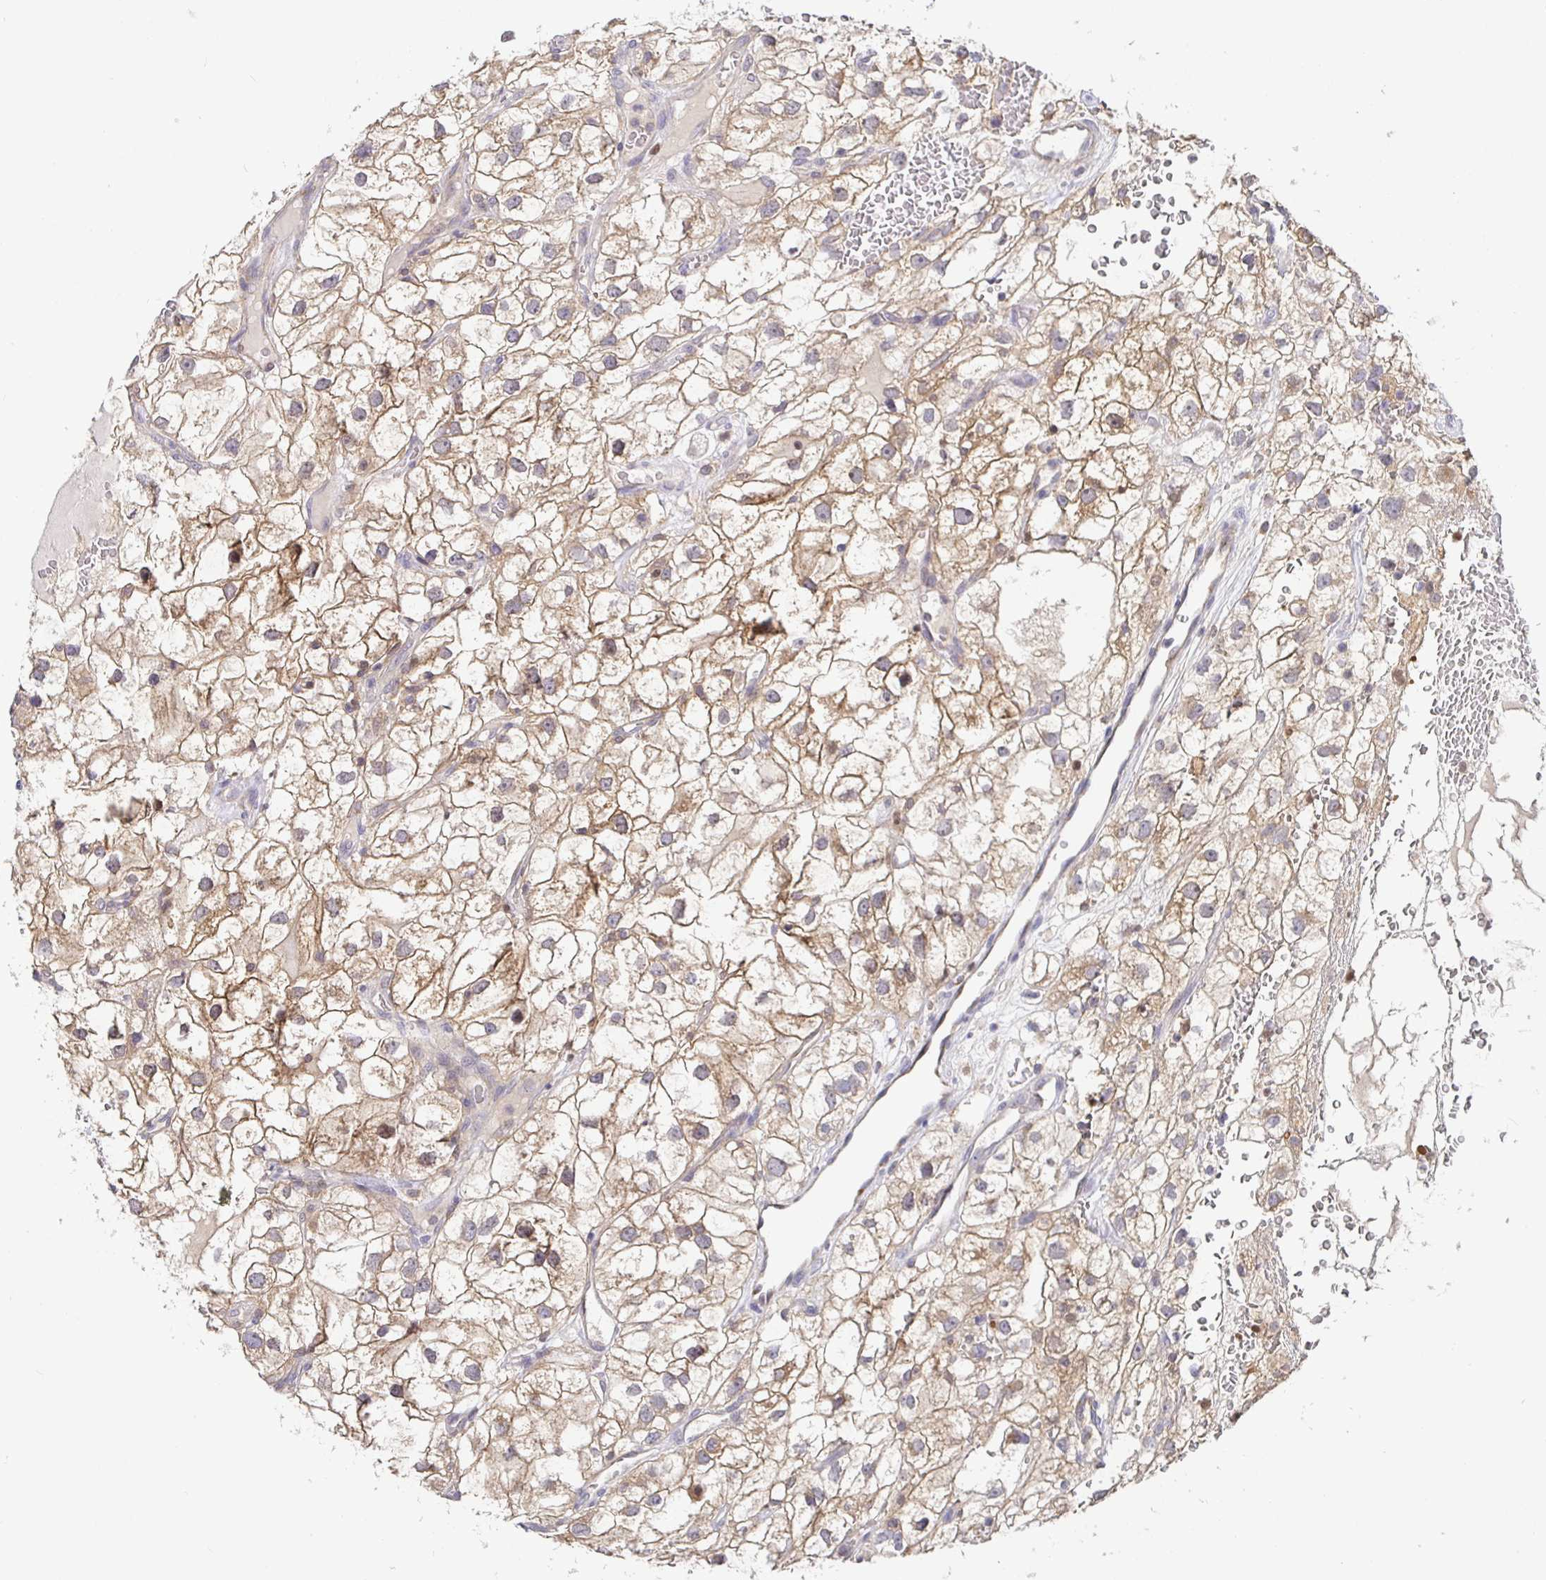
{"staining": {"intensity": "weak", "quantity": "25%-75%", "location": "cytoplasmic/membranous"}, "tissue": "renal cancer", "cell_type": "Tumor cells", "image_type": "cancer", "snomed": [{"axis": "morphology", "description": "Adenocarcinoma, NOS"}, {"axis": "topography", "description": "Kidney"}], "caption": "This photomicrograph displays renal cancer stained with IHC to label a protein in brown. The cytoplasmic/membranous of tumor cells show weak positivity for the protein. Nuclei are counter-stained blue.", "gene": "SATB1", "patient": {"sex": "male", "age": 59}}